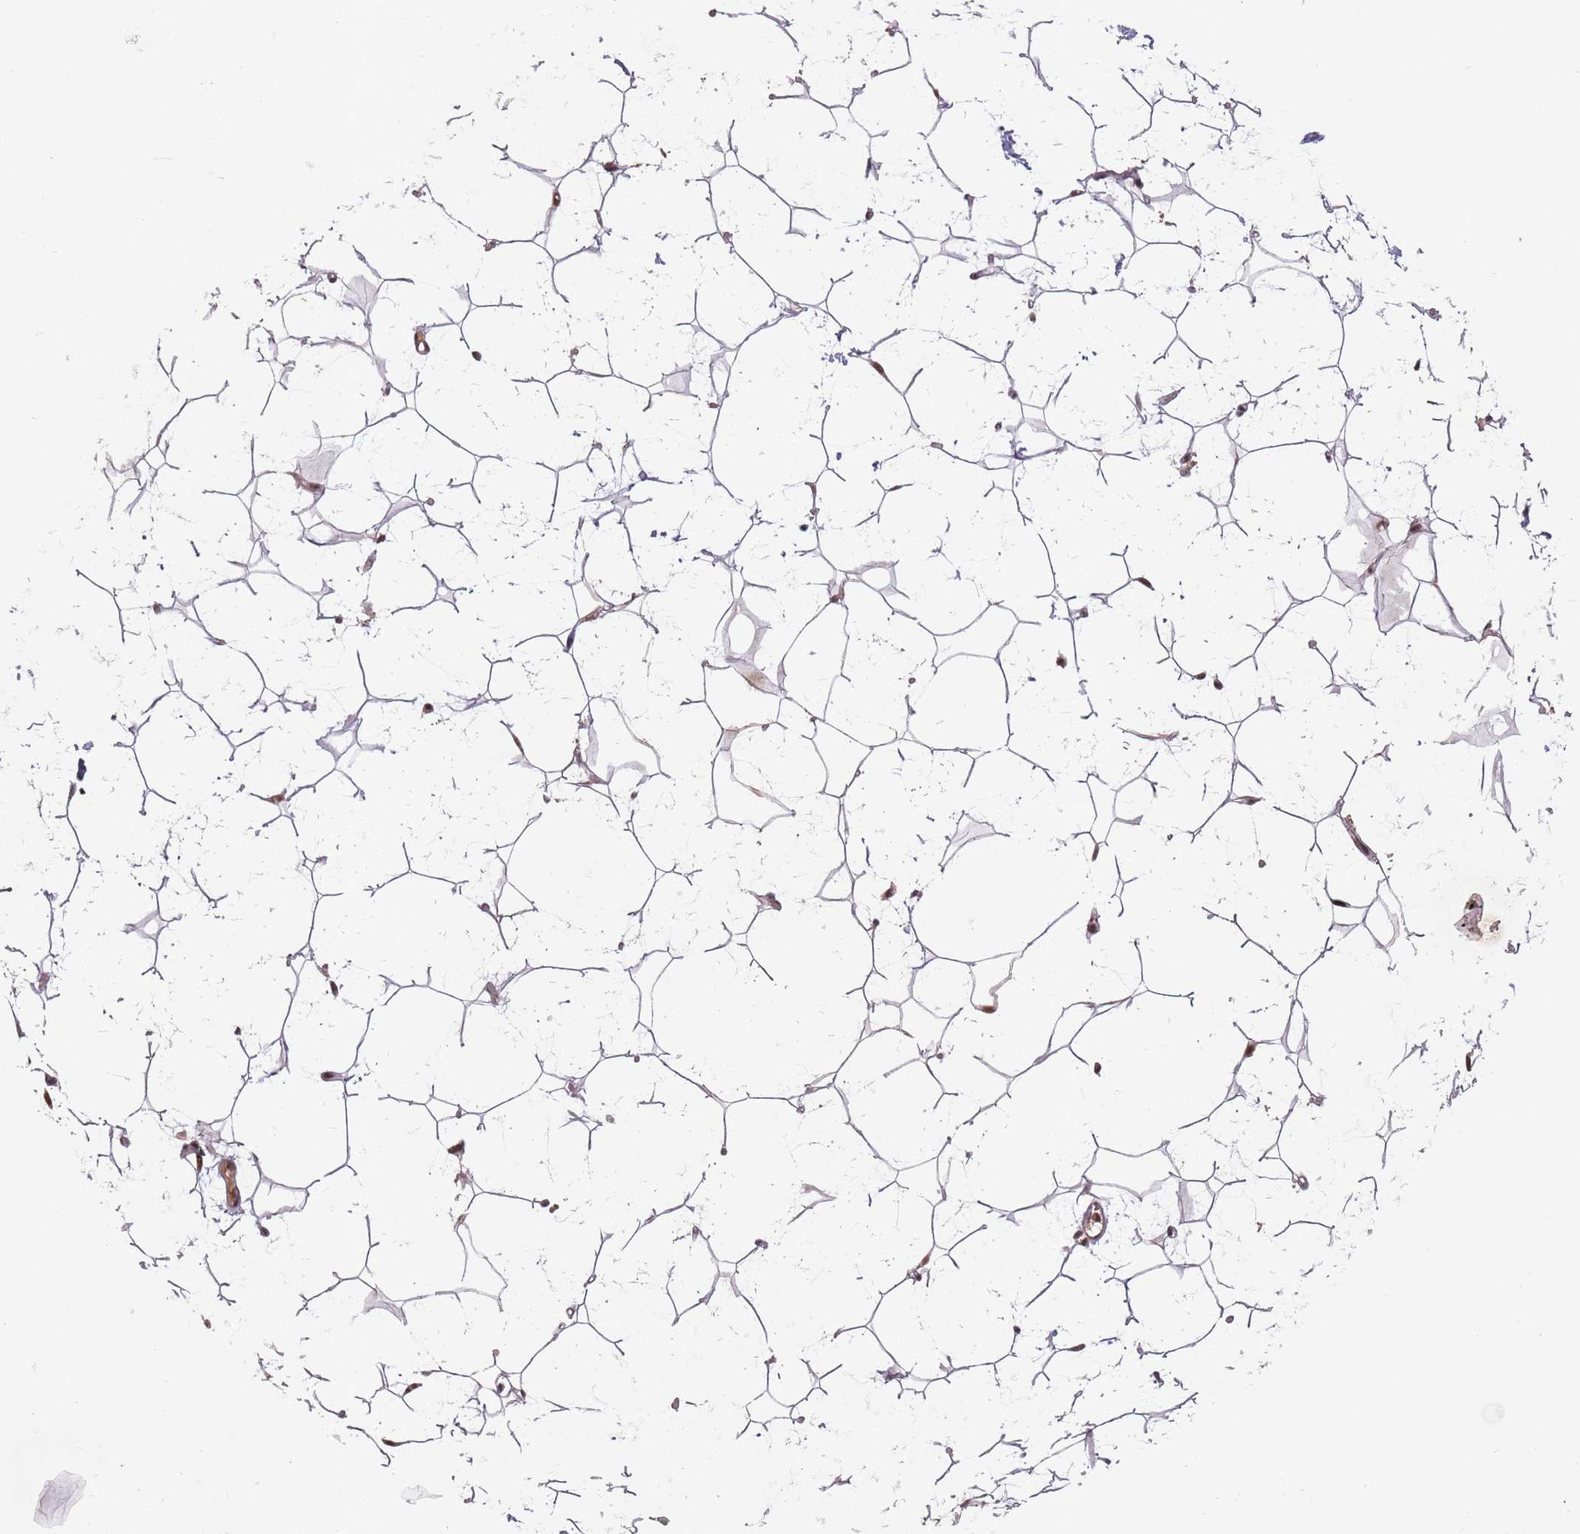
{"staining": {"intensity": "moderate", "quantity": ">75%", "location": "nuclear"}, "tissue": "adipose tissue", "cell_type": "Adipocytes", "image_type": "normal", "snomed": [{"axis": "morphology", "description": "Normal tissue, NOS"}, {"axis": "topography", "description": "Breast"}], "caption": "An image of adipose tissue stained for a protein exhibits moderate nuclear brown staining in adipocytes.", "gene": "NCBP1", "patient": {"sex": "female", "age": 26}}